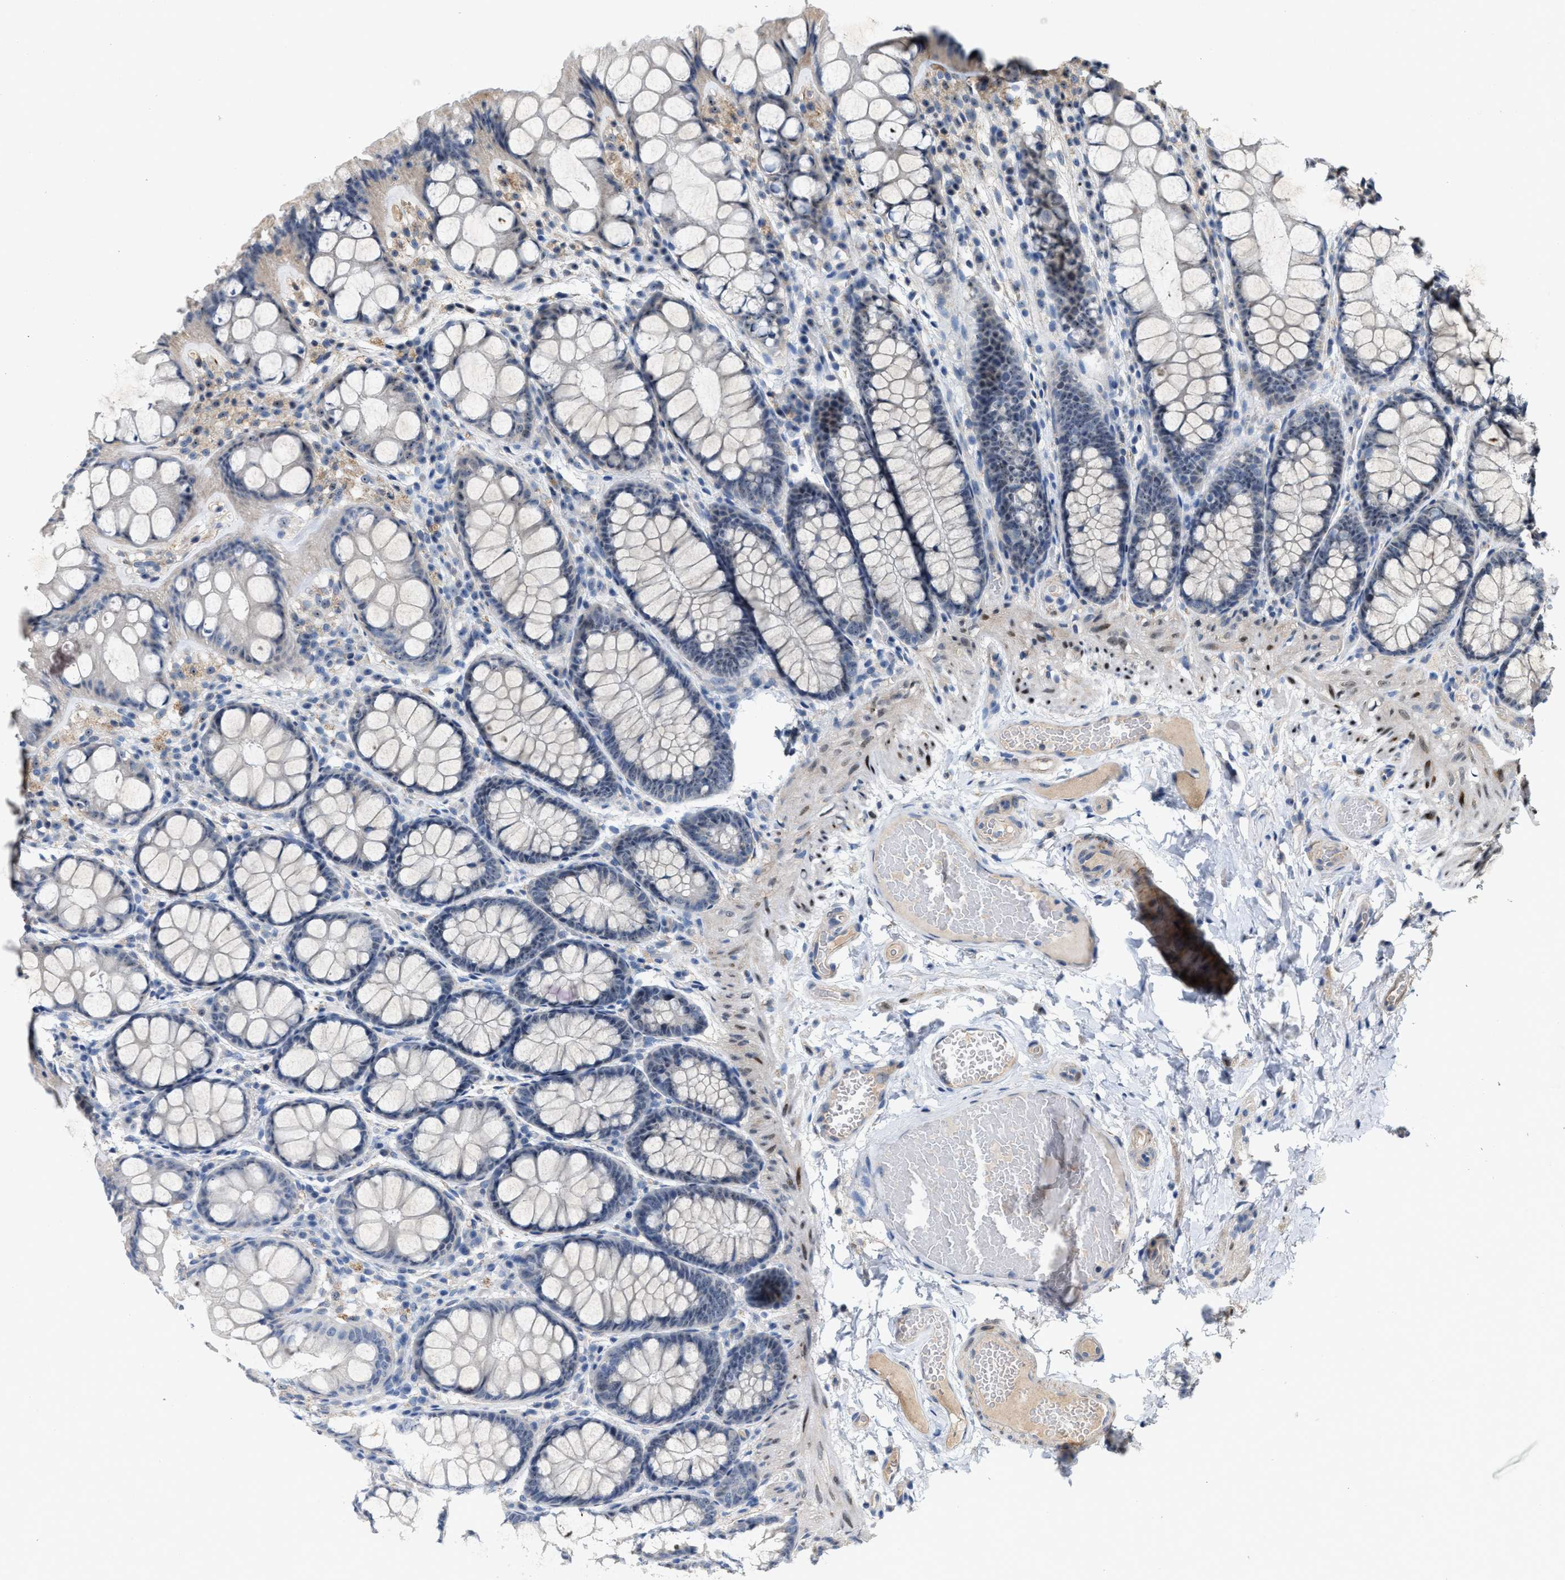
{"staining": {"intensity": "weak", "quantity": ">75%", "location": "nuclear"}, "tissue": "colon", "cell_type": "Endothelial cells", "image_type": "normal", "snomed": [{"axis": "morphology", "description": "Normal tissue, NOS"}, {"axis": "topography", "description": "Colon"}], "caption": "Protein expression analysis of normal colon demonstrates weak nuclear staining in approximately >75% of endothelial cells. (brown staining indicates protein expression, while blue staining denotes nuclei).", "gene": "ZNF783", "patient": {"sex": "male", "age": 47}}